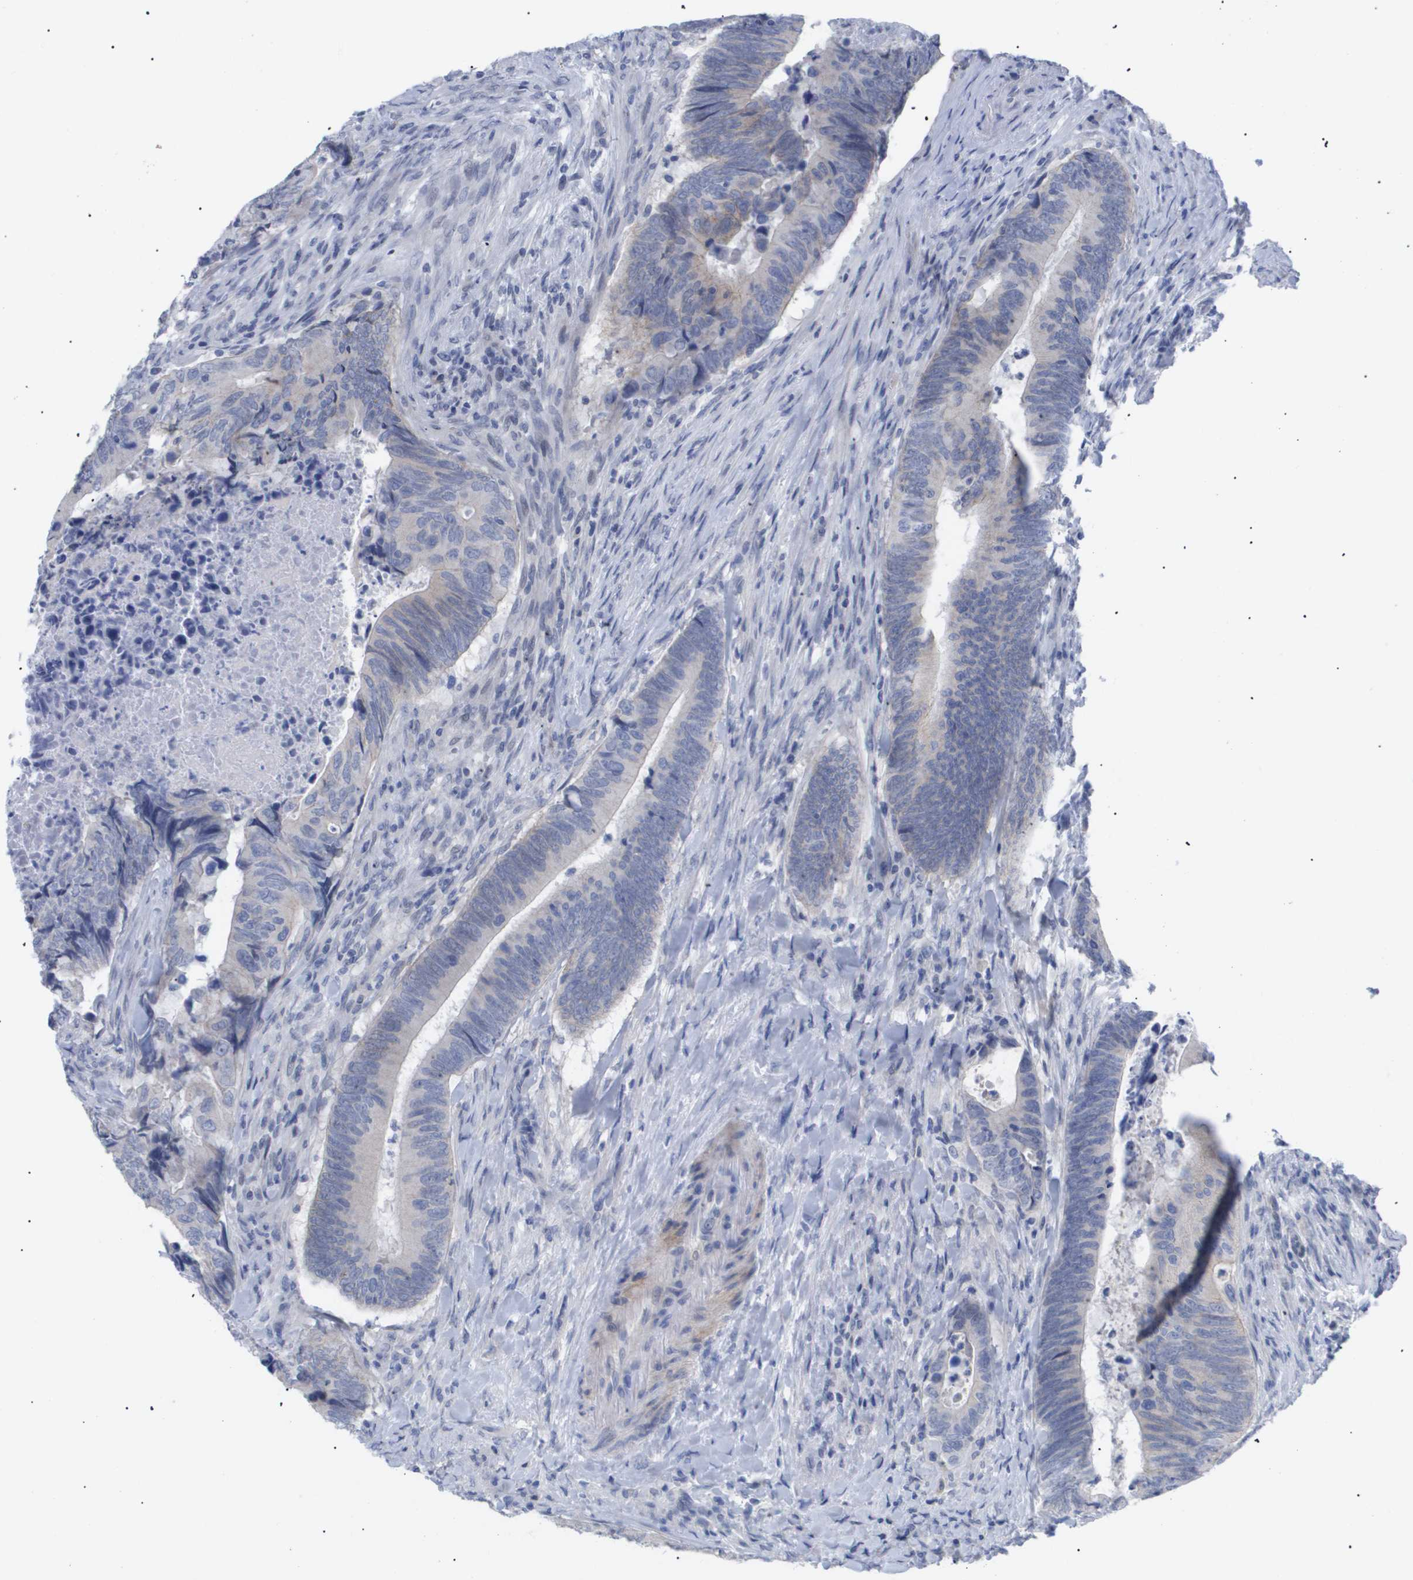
{"staining": {"intensity": "weak", "quantity": "<25%", "location": "cytoplasmic/membranous"}, "tissue": "colorectal cancer", "cell_type": "Tumor cells", "image_type": "cancer", "snomed": [{"axis": "morphology", "description": "Normal tissue, NOS"}, {"axis": "morphology", "description": "Adenocarcinoma, NOS"}, {"axis": "topography", "description": "Colon"}], "caption": "Immunohistochemistry (IHC) image of neoplastic tissue: colorectal adenocarcinoma stained with DAB exhibits no significant protein positivity in tumor cells. (DAB (3,3'-diaminobenzidine) immunohistochemistry, high magnification).", "gene": "CAV3", "patient": {"sex": "male", "age": 56}}